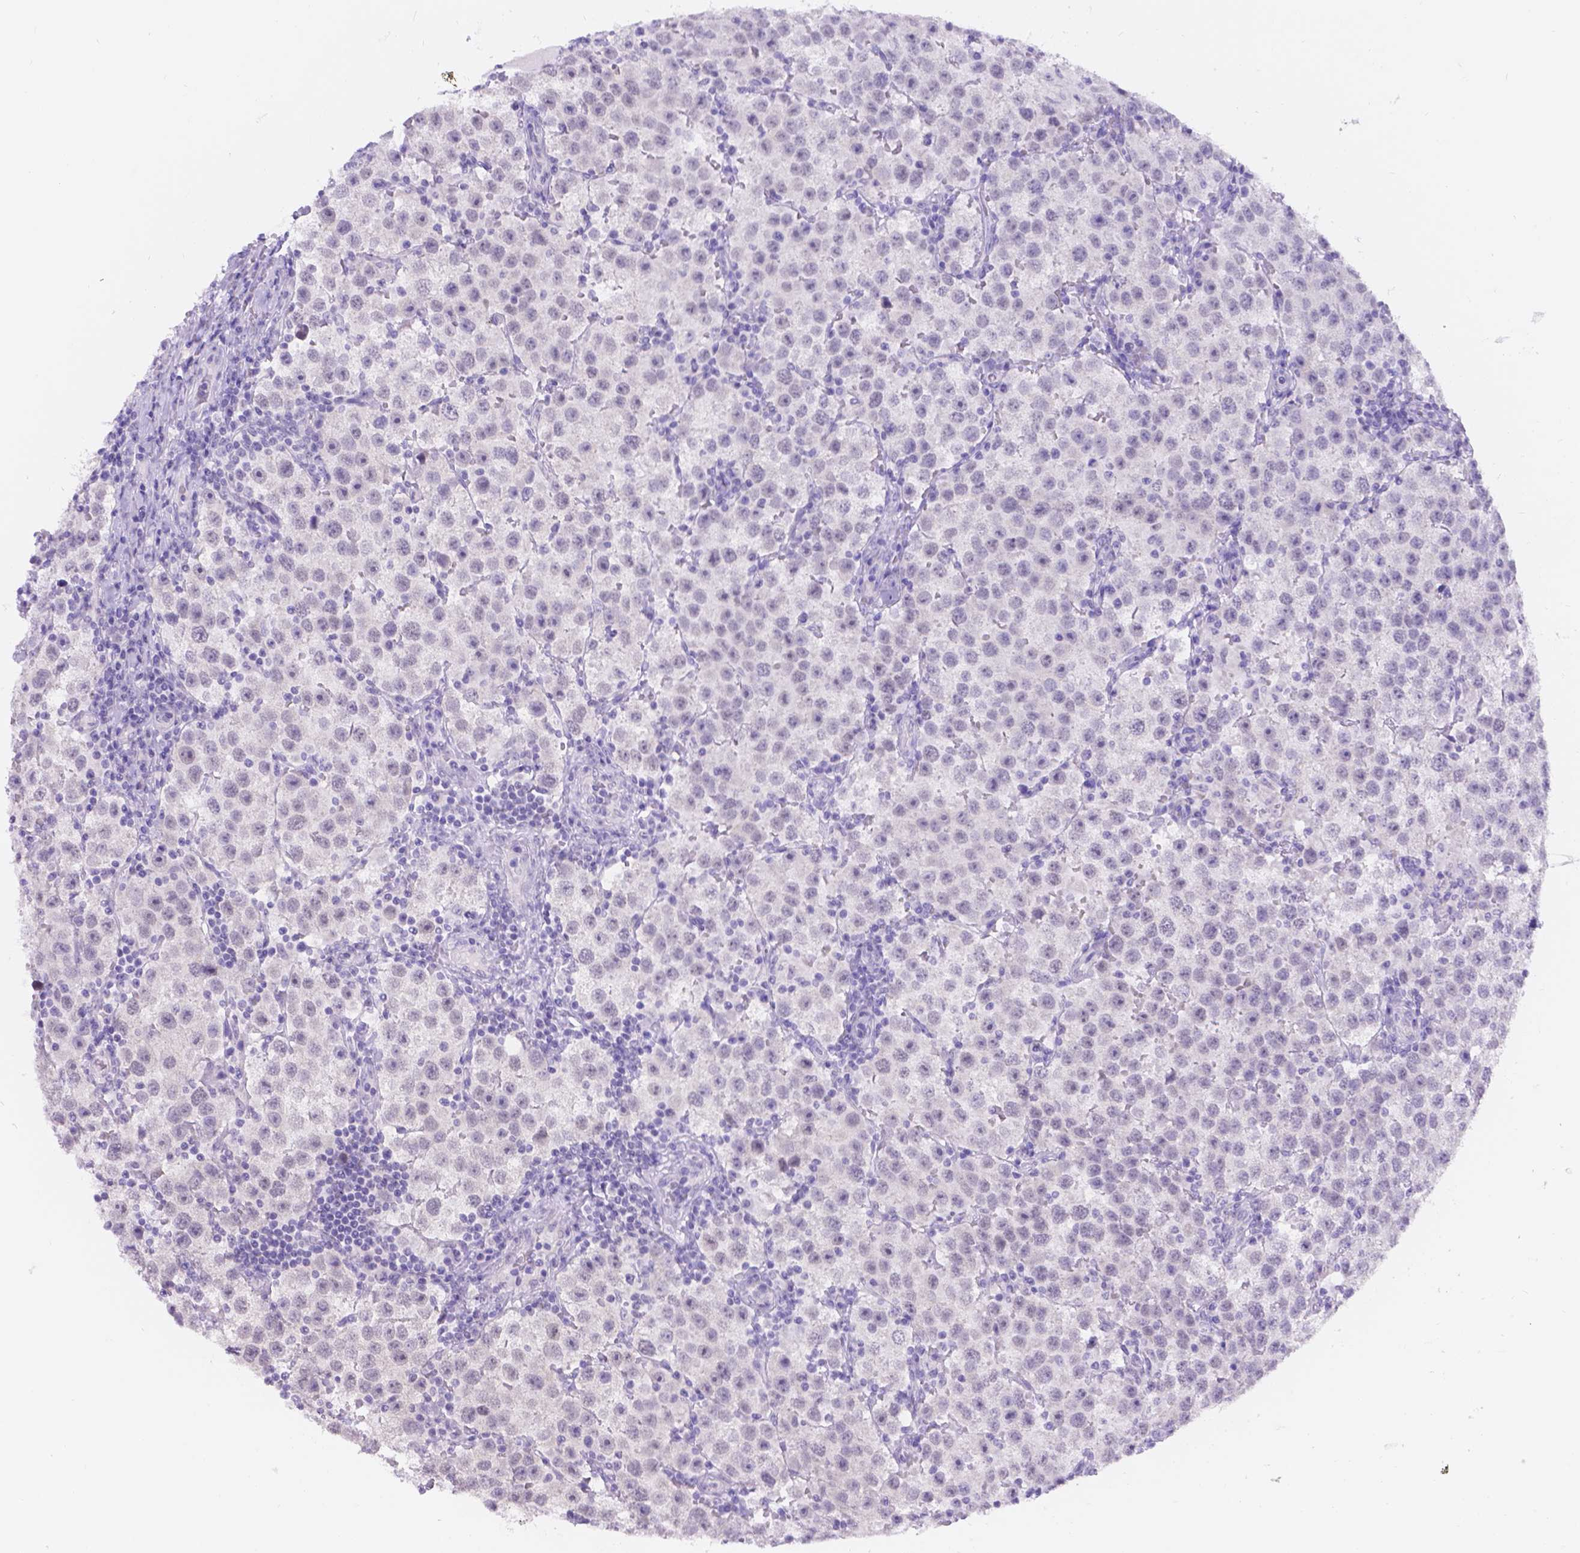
{"staining": {"intensity": "negative", "quantity": "none", "location": "none"}, "tissue": "testis cancer", "cell_type": "Tumor cells", "image_type": "cancer", "snomed": [{"axis": "morphology", "description": "Seminoma, NOS"}, {"axis": "topography", "description": "Testis"}], "caption": "DAB immunohistochemical staining of human testis cancer shows no significant expression in tumor cells. (IHC, brightfield microscopy, high magnification).", "gene": "DCC", "patient": {"sex": "male", "age": 37}}